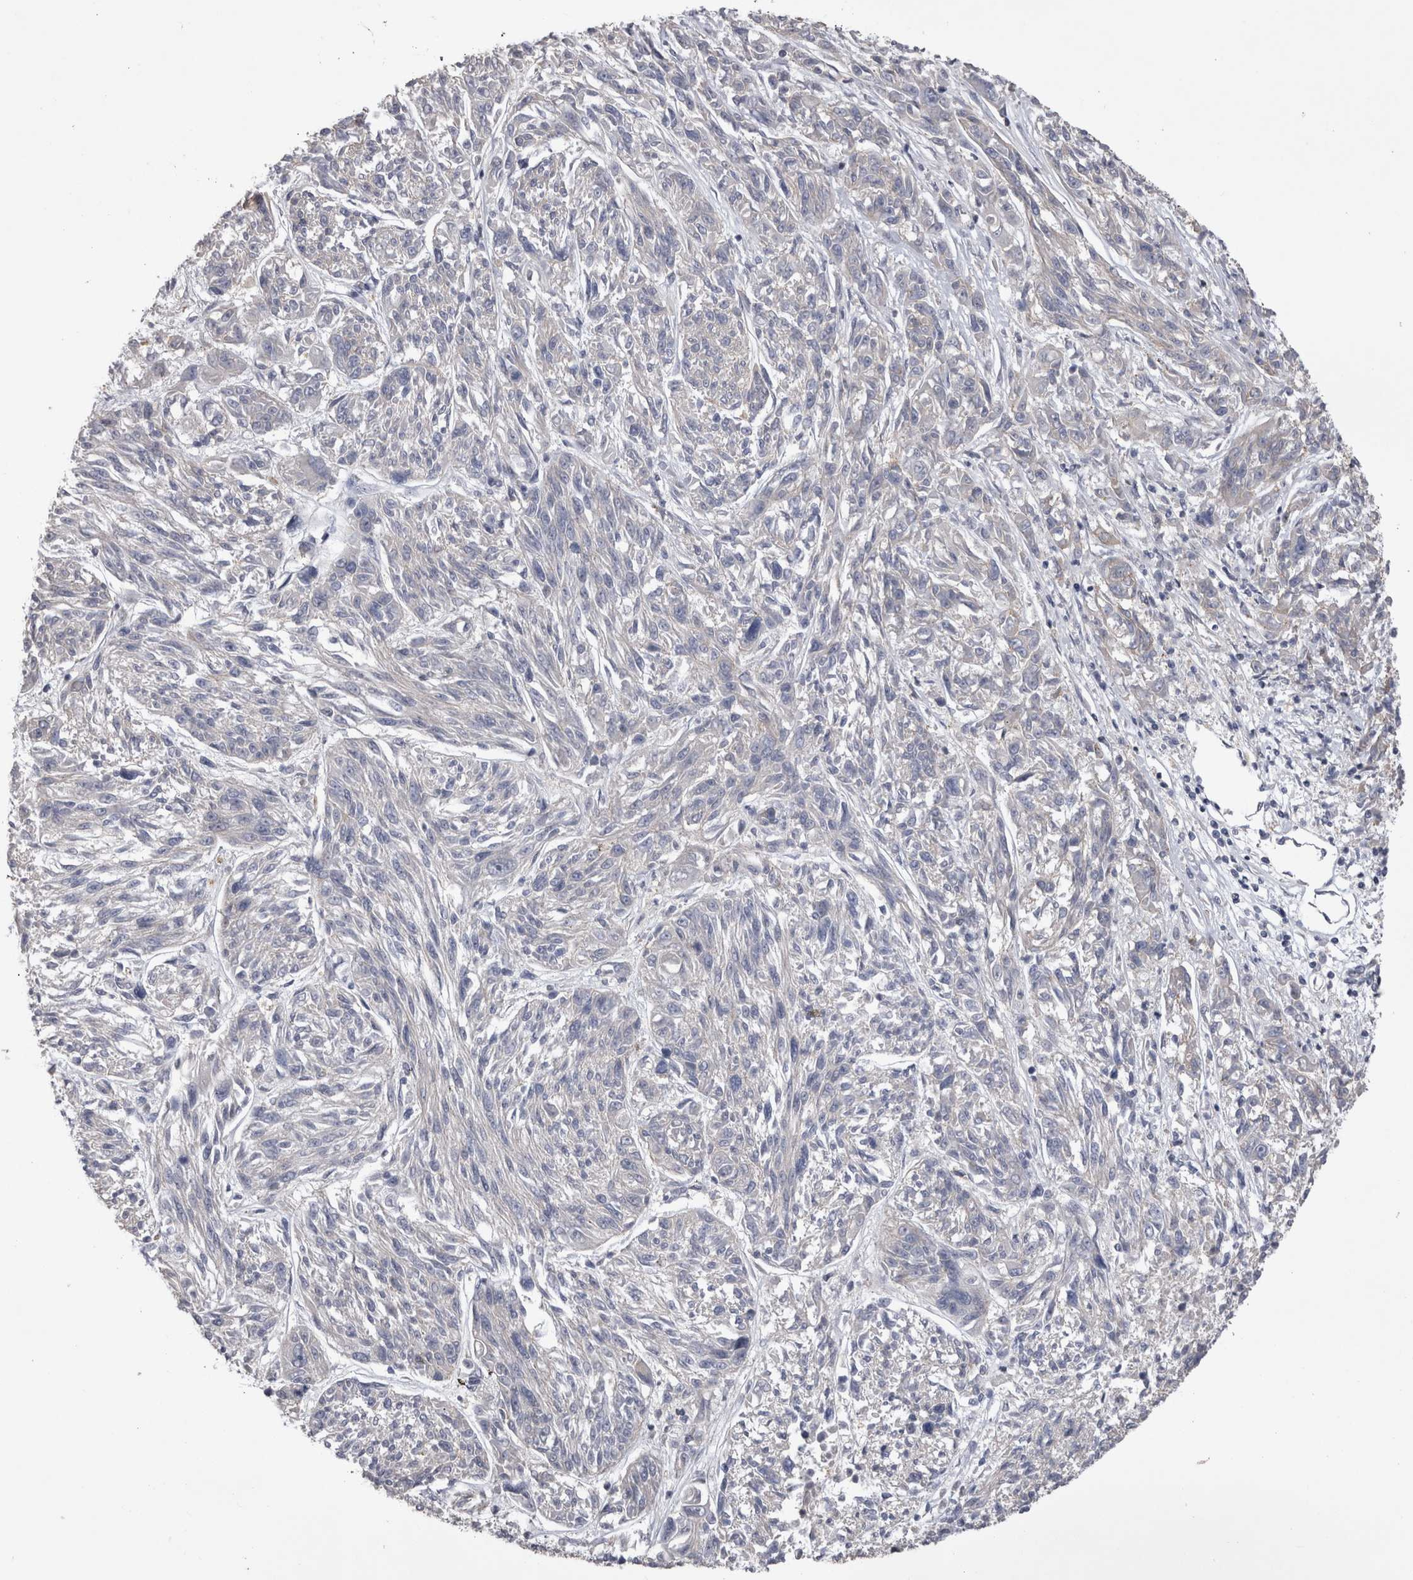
{"staining": {"intensity": "negative", "quantity": "none", "location": "none"}, "tissue": "melanoma", "cell_type": "Tumor cells", "image_type": "cancer", "snomed": [{"axis": "morphology", "description": "Malignant melanoma, NOS"}, {"axis": "topography", "description": "Skin"}], "caption": "Immunohistochemical staining of human malignant melanoma demonstrates no significant staining in tumor cells. (Brightfield microscopy of DAB (3,3'-diaminobenzidine) IHC at high magnification).", "gene": "CTBS", "patient": {"sex": "male", "age": 53}}